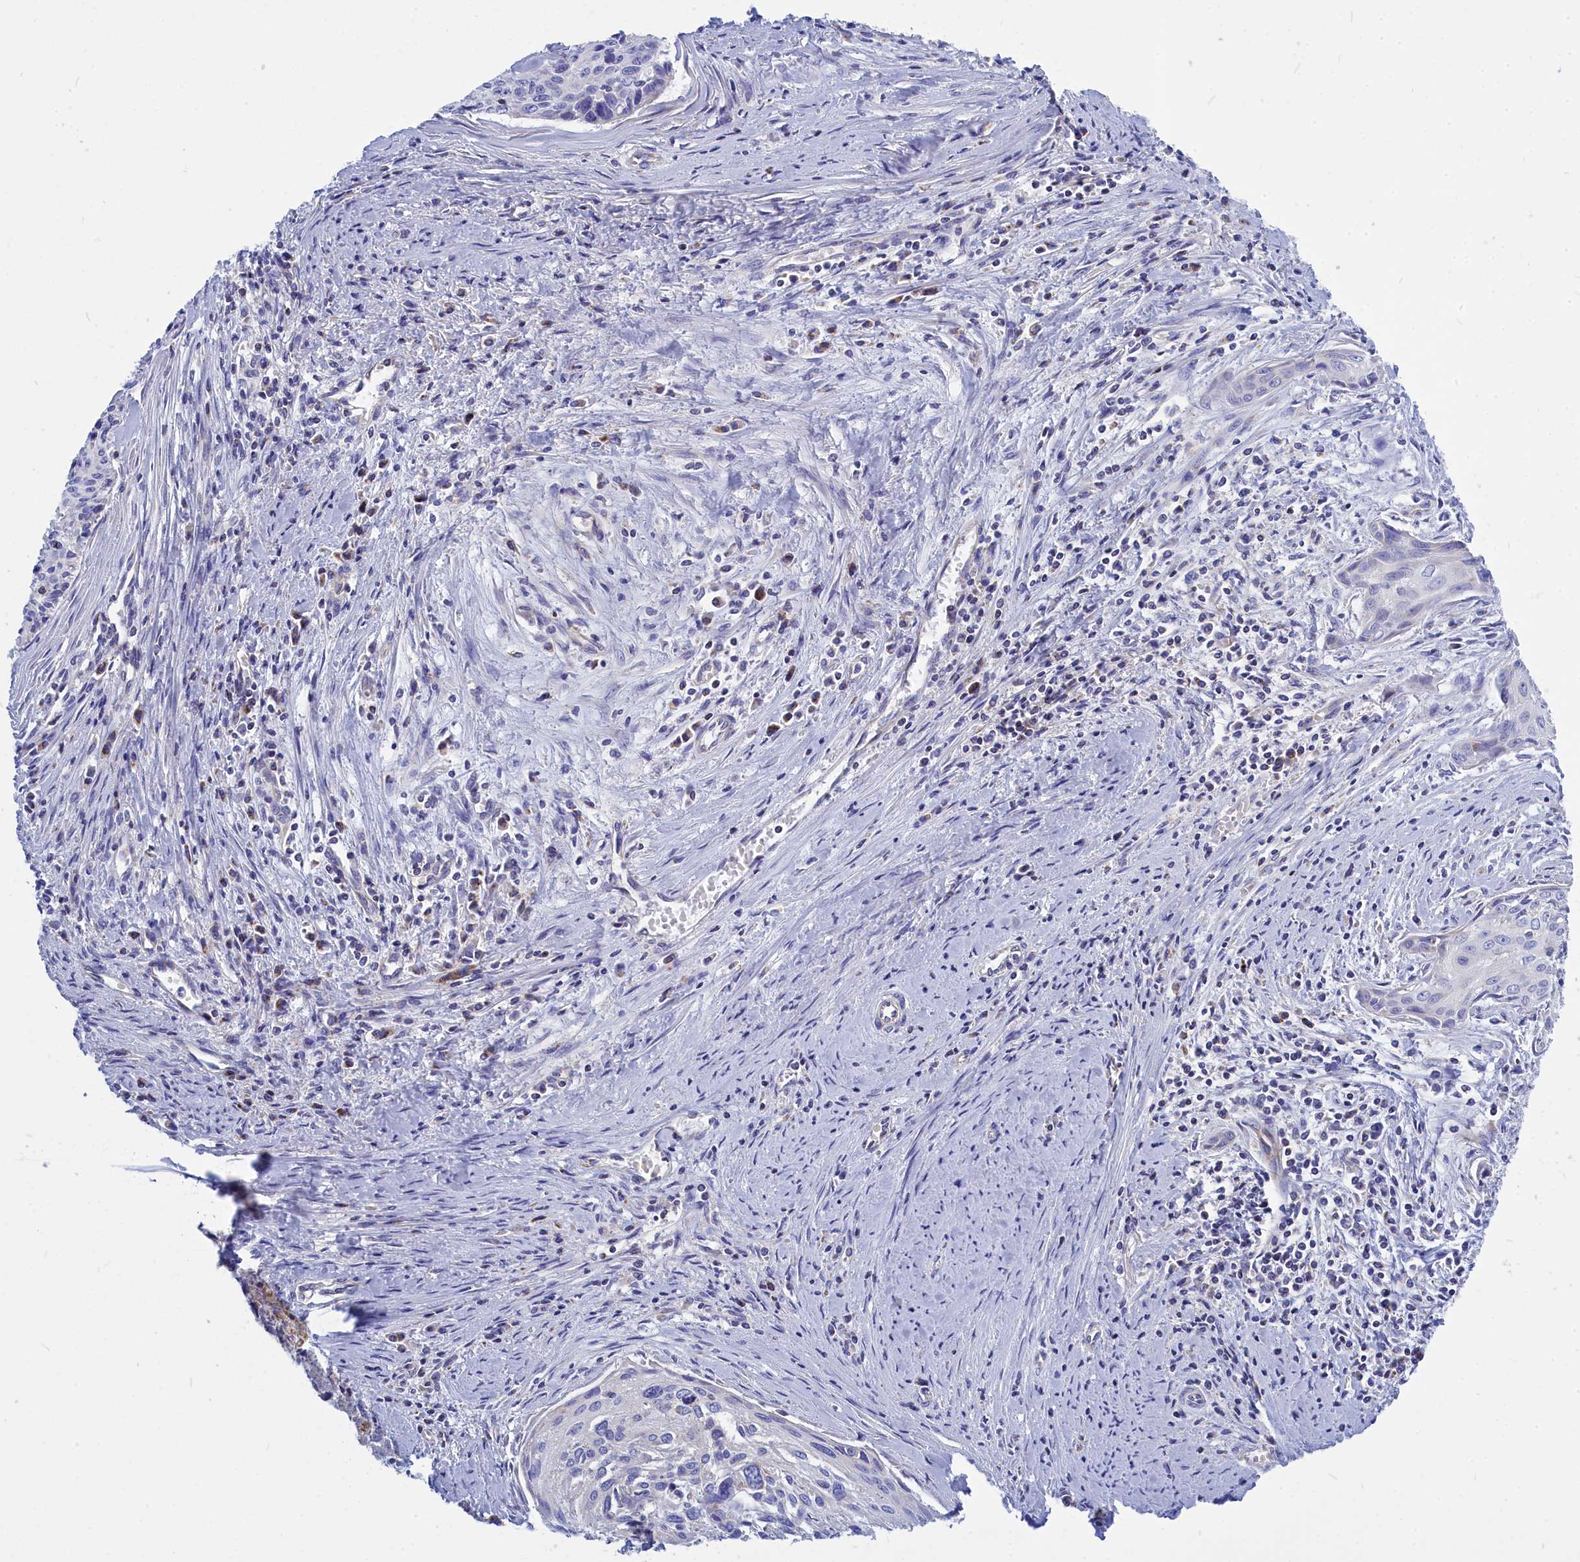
{"staining": {"intensity": "negative", "quantity": "none", "location": "none"}, "tissue": "cervical cancer", "cell_type": "Tumor cells", "image_type": "cancer", "snomed": [{"axis": "morphology", "description": "Squamous cell carcinoma, NOS"}, {"axis": "topography", "description": "Cervix"}], "caption": "This is an immunohistochemistry (IHC) image of cervical cancer. There is no positivity in tumor cells.", "gene": "CCRL2", "patient": {"sex": "female", "age": 55}}